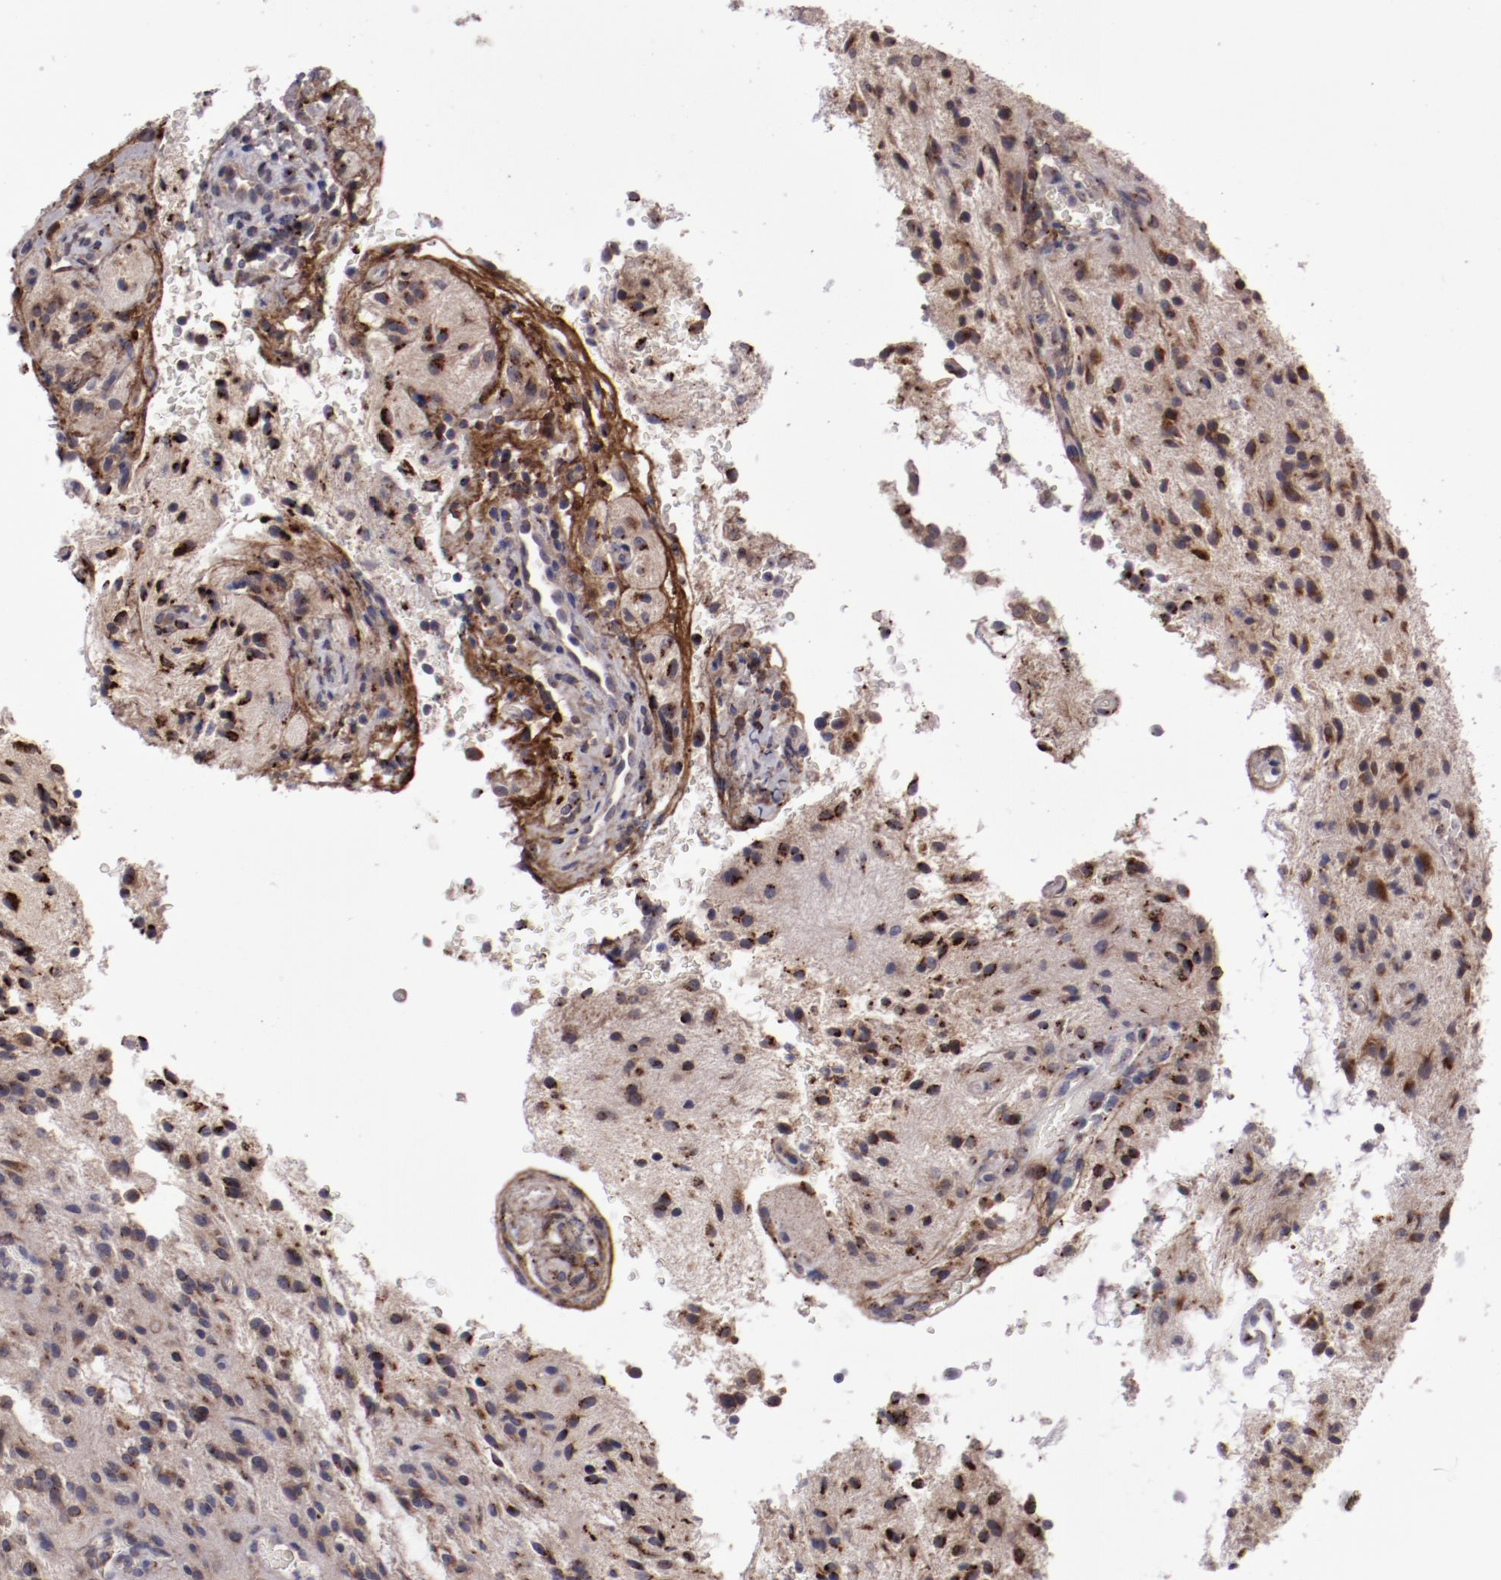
{"staining": {"intensity": "moderate", "quantity": ">75%", "location": "cytoplasmic/membranous"}, "tissue": "glioma", "cell_type": "Tumor cells", "image_type": "cancer", "snomed": [{"axis": "morphology", "description": "Glioma, malignant, NOS"}, {"axis": "topography", "description": "Cerebellum"}], "caption": "Glioma was stained to show a protein in brown. There is medium levels of moderate cytoplasmic/membranous expression in approximately >75% of tumor cells.", "gene": "IL12A", "patient": {"sex": "female", "age": 10}}